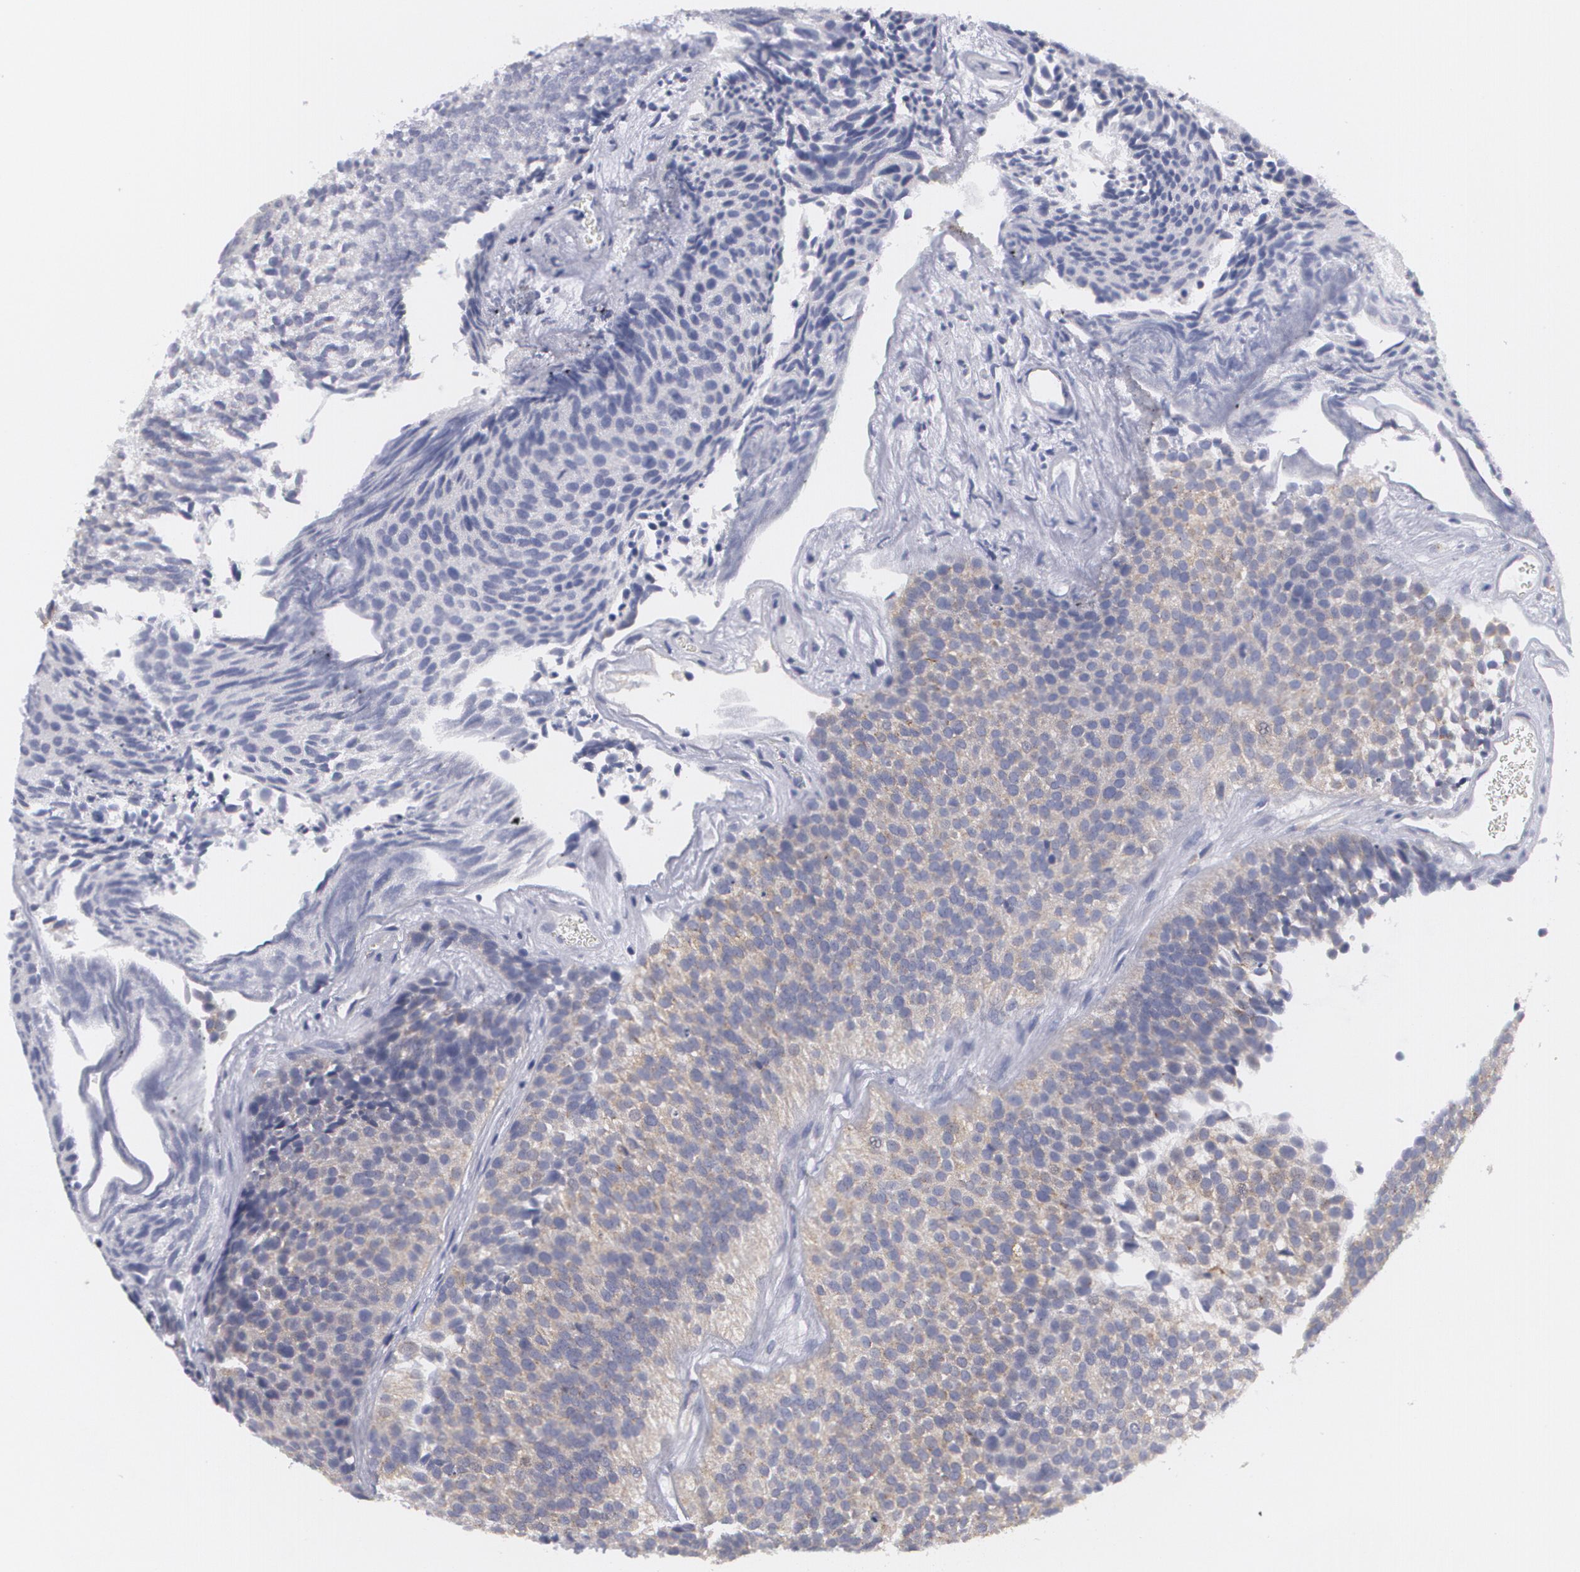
{"staining": {"intensity": "weak", "quantity": ">75%", "location": "cytoplasmic/membranous"}, "tissue": "urothelial cancer", "cell_type": "Tumor cells", "image_type": "cancer", "snomed": [{"axis": "morphology", "description": "Urothelial carcinoma, Low grade"}, {"axis": "topography", "description": "Urinary bladder"}], "caption": "Human urothelial cancer stained for a protein (brown) displays weak cytoplasmic/membranous positive expression in about >75% of tumor cells.", "gene": "MBNL3", "patient": {"sex": "male", "age": 84}}